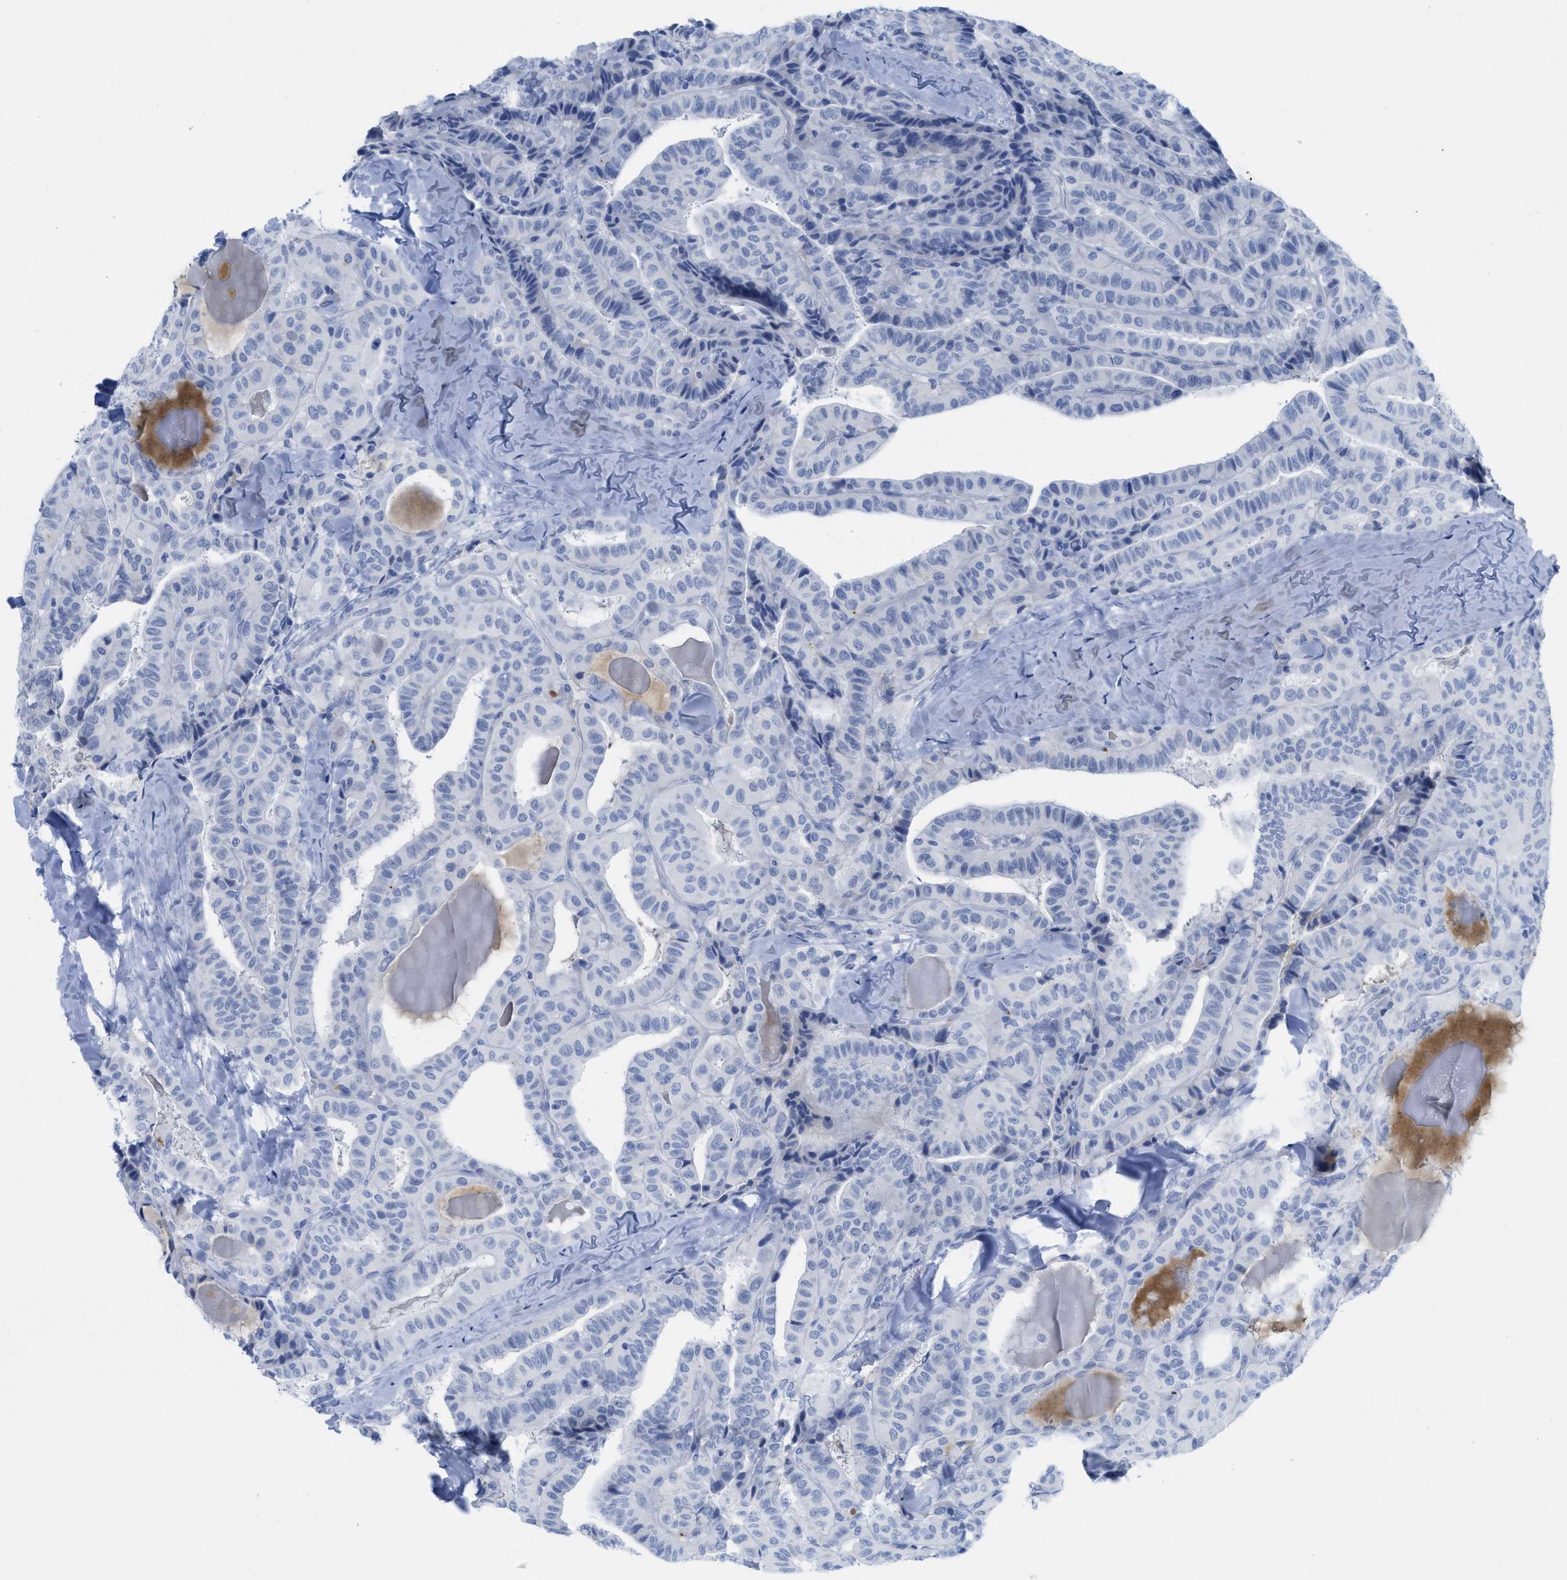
{"staining": {"intensity": "negative", "quantity": "none", "location": "none"}, "tissue": "thyroid cancer", "cell_type": "Tumor cells", "image_type": "cancer", "snomed": [{"axis": "morphology", "description": "Papillary adenocarcinoma, NOS"}, {"axis": "topography", "description": "Thyroid gland"}], "caption": "A high-resolution photomicrograph shows IHC staining of thyroid papillary adenocarcinoma, which reveals no significant positivity in tumor cells.", "gene": "WDR4", "patient": {"sex": "male", "age": 77}}